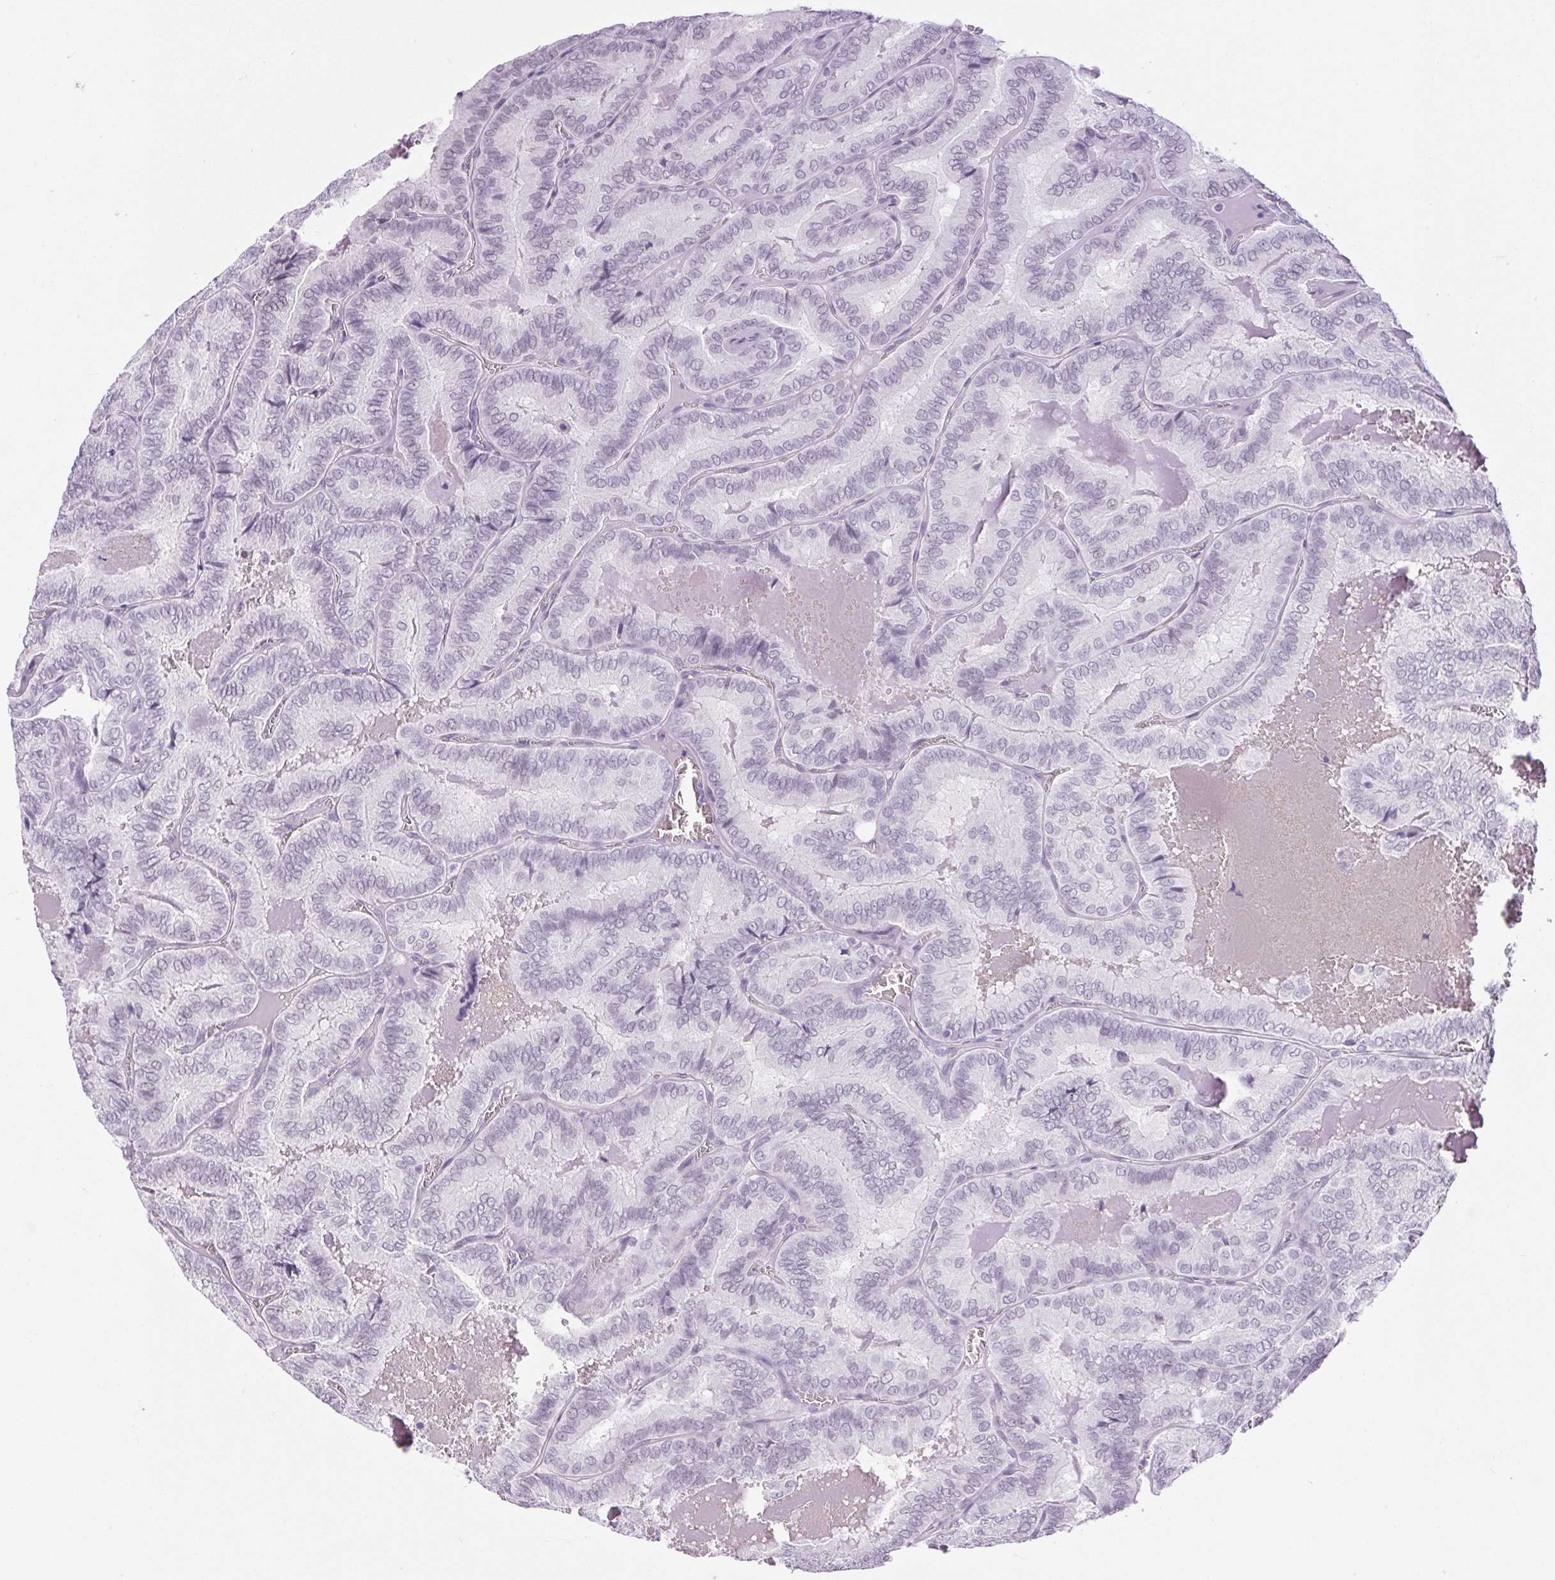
{"staining": {"intensity": "negative", "quantity": "none", "location": "none"}, "tissue": "thyroid cancer", "cell_type": "Tumor cells", "image_type": "cancer", "snomed": [{"axis": "morphology", "description": "Papillary adenocarcinoma, NOS"}, {"axis": "topography", "description": "Thyroid gland"}], "caption": "A histopathology image of thyroid cancer stained for a protein displays no brown staining in tumor cells.", "gene": "BCAS1", "patient": {"sex": "female", "age": 75}}